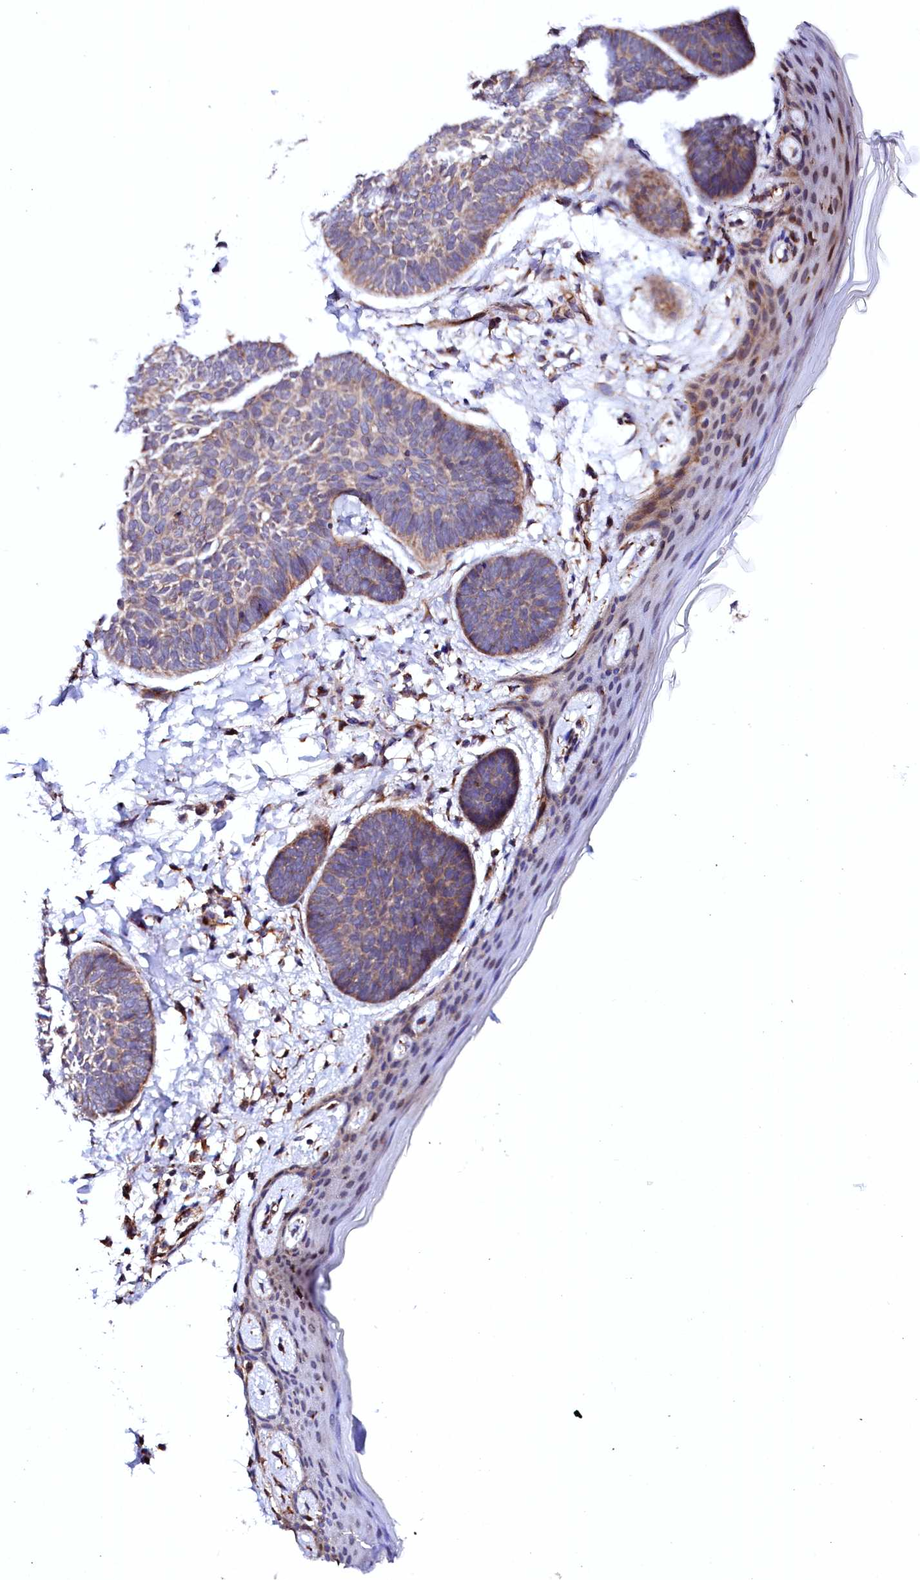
{"staining": {"intensity": "weak", "quantity": "25%-75%", "location": "cytoplasmic/membranous"}, "tissue": "skin cancer", "cell_type": "Tumor cells", "image_type": "cancer", "snomed": [{"axis": "morphology", "description": "Normal tissue, NOS"}, {"axis": "morphology", "description": "Basal cell carcinoma"}, {"axis": "topography", "description": "Skin"}], "caption": "Skin cancer stained for a protein shows weak cytoplasmic/membranous positivity in tumor cells.", "gene": "UBE3C", "patient": {"sex": "male", "age": 50}}